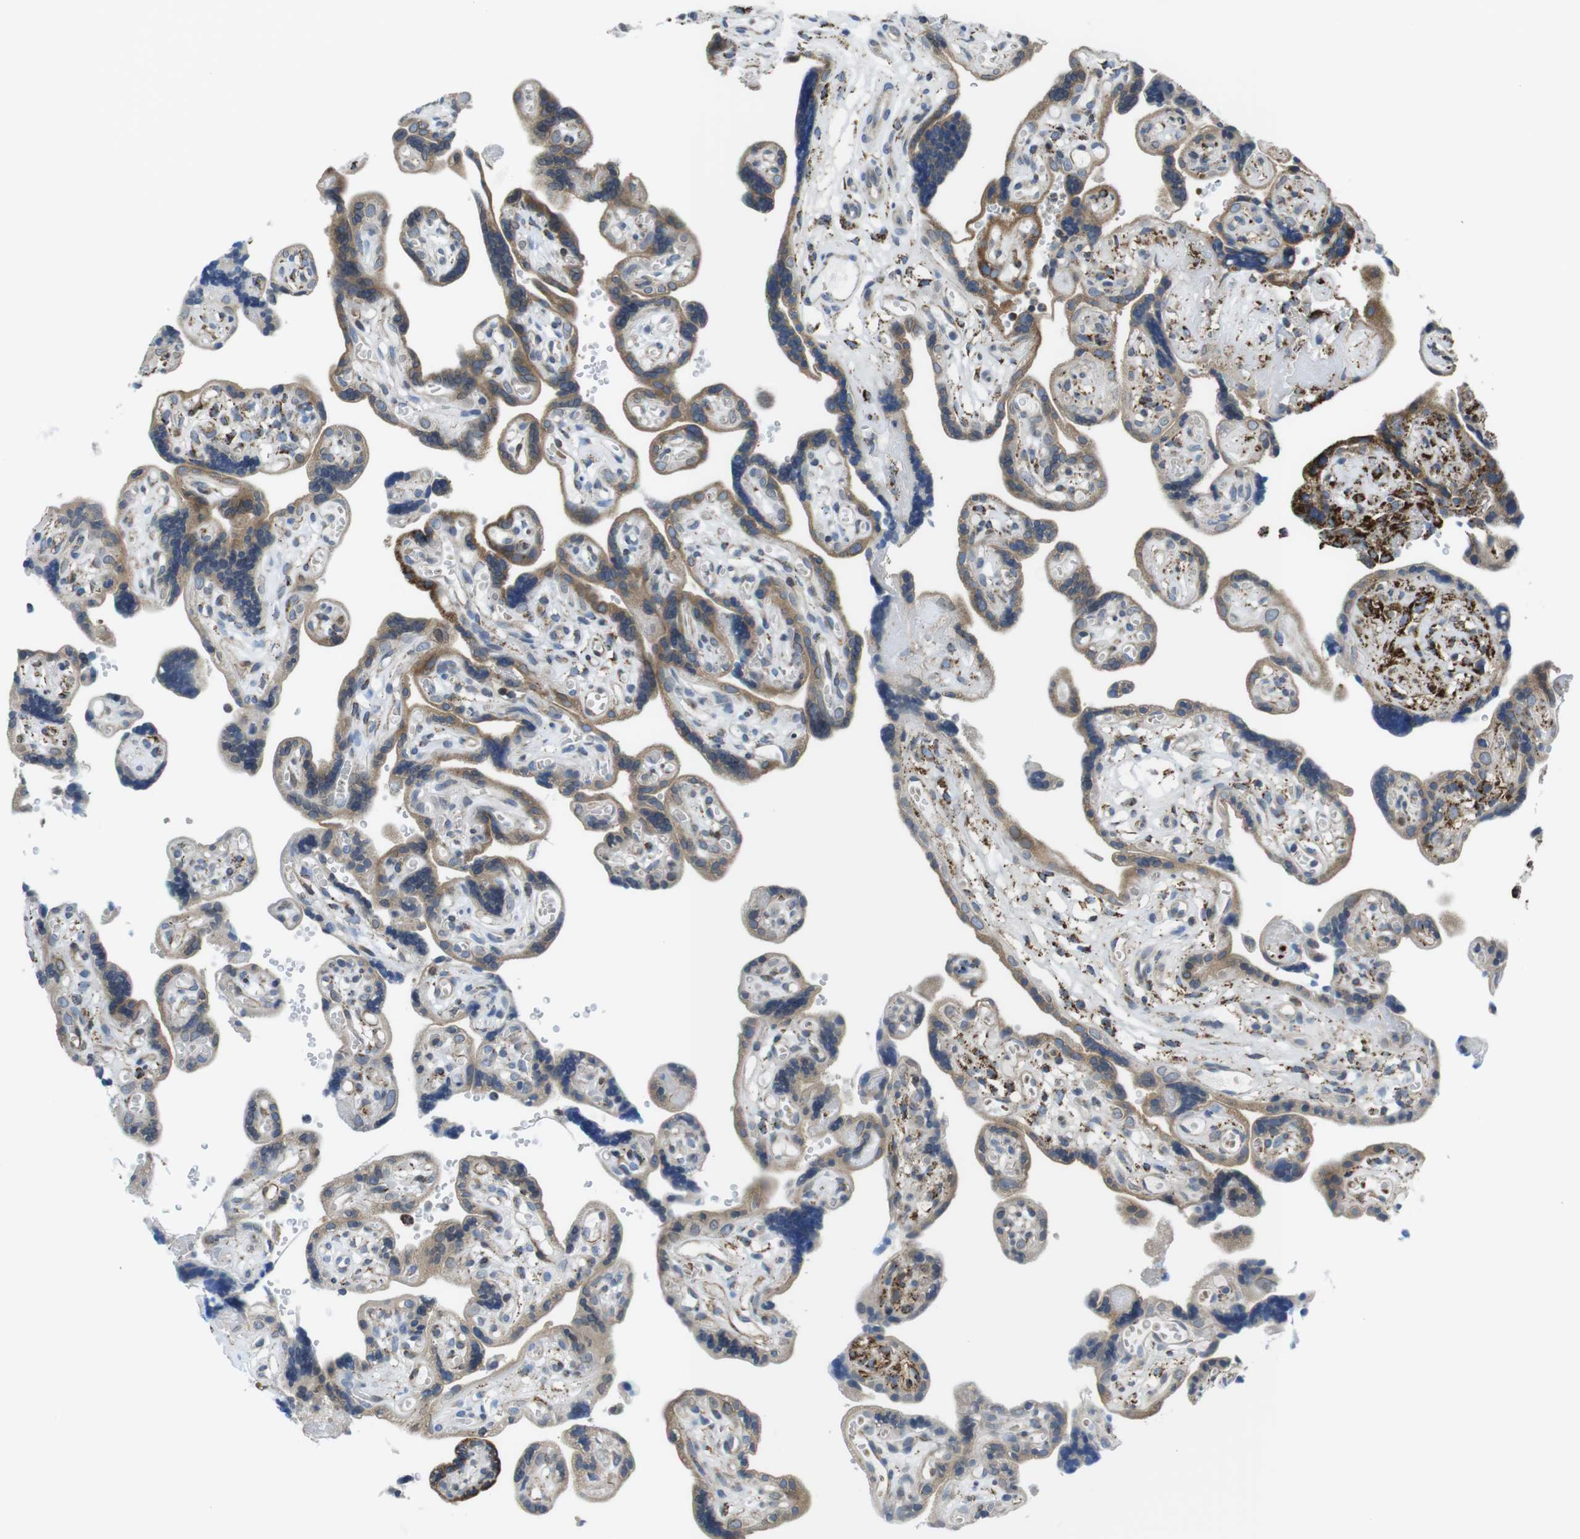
{"staining": {"intensity": "weak", "quantity": "<25%", "location": "cytoplasmic/membranous"}, "tissue": "placenta", "cell_type": "Trophoblastic cells", "image_type": "normal", "snomed": [{"axis": "morphology", "description": "Normal tissue, NOS"}, {"axis": "topography", "description": "Placenta"}], "caption": "Immunohistochemistry (IHC) of benign placenta shows no staining in trophoblastic cells. (DAB (3,3'-diaminobenzidine) immunohistochemistry (IHC) with hematoxylin counter stain).", "gene": "KCNE3", "patient": {"sex": "female", "age": 30}}